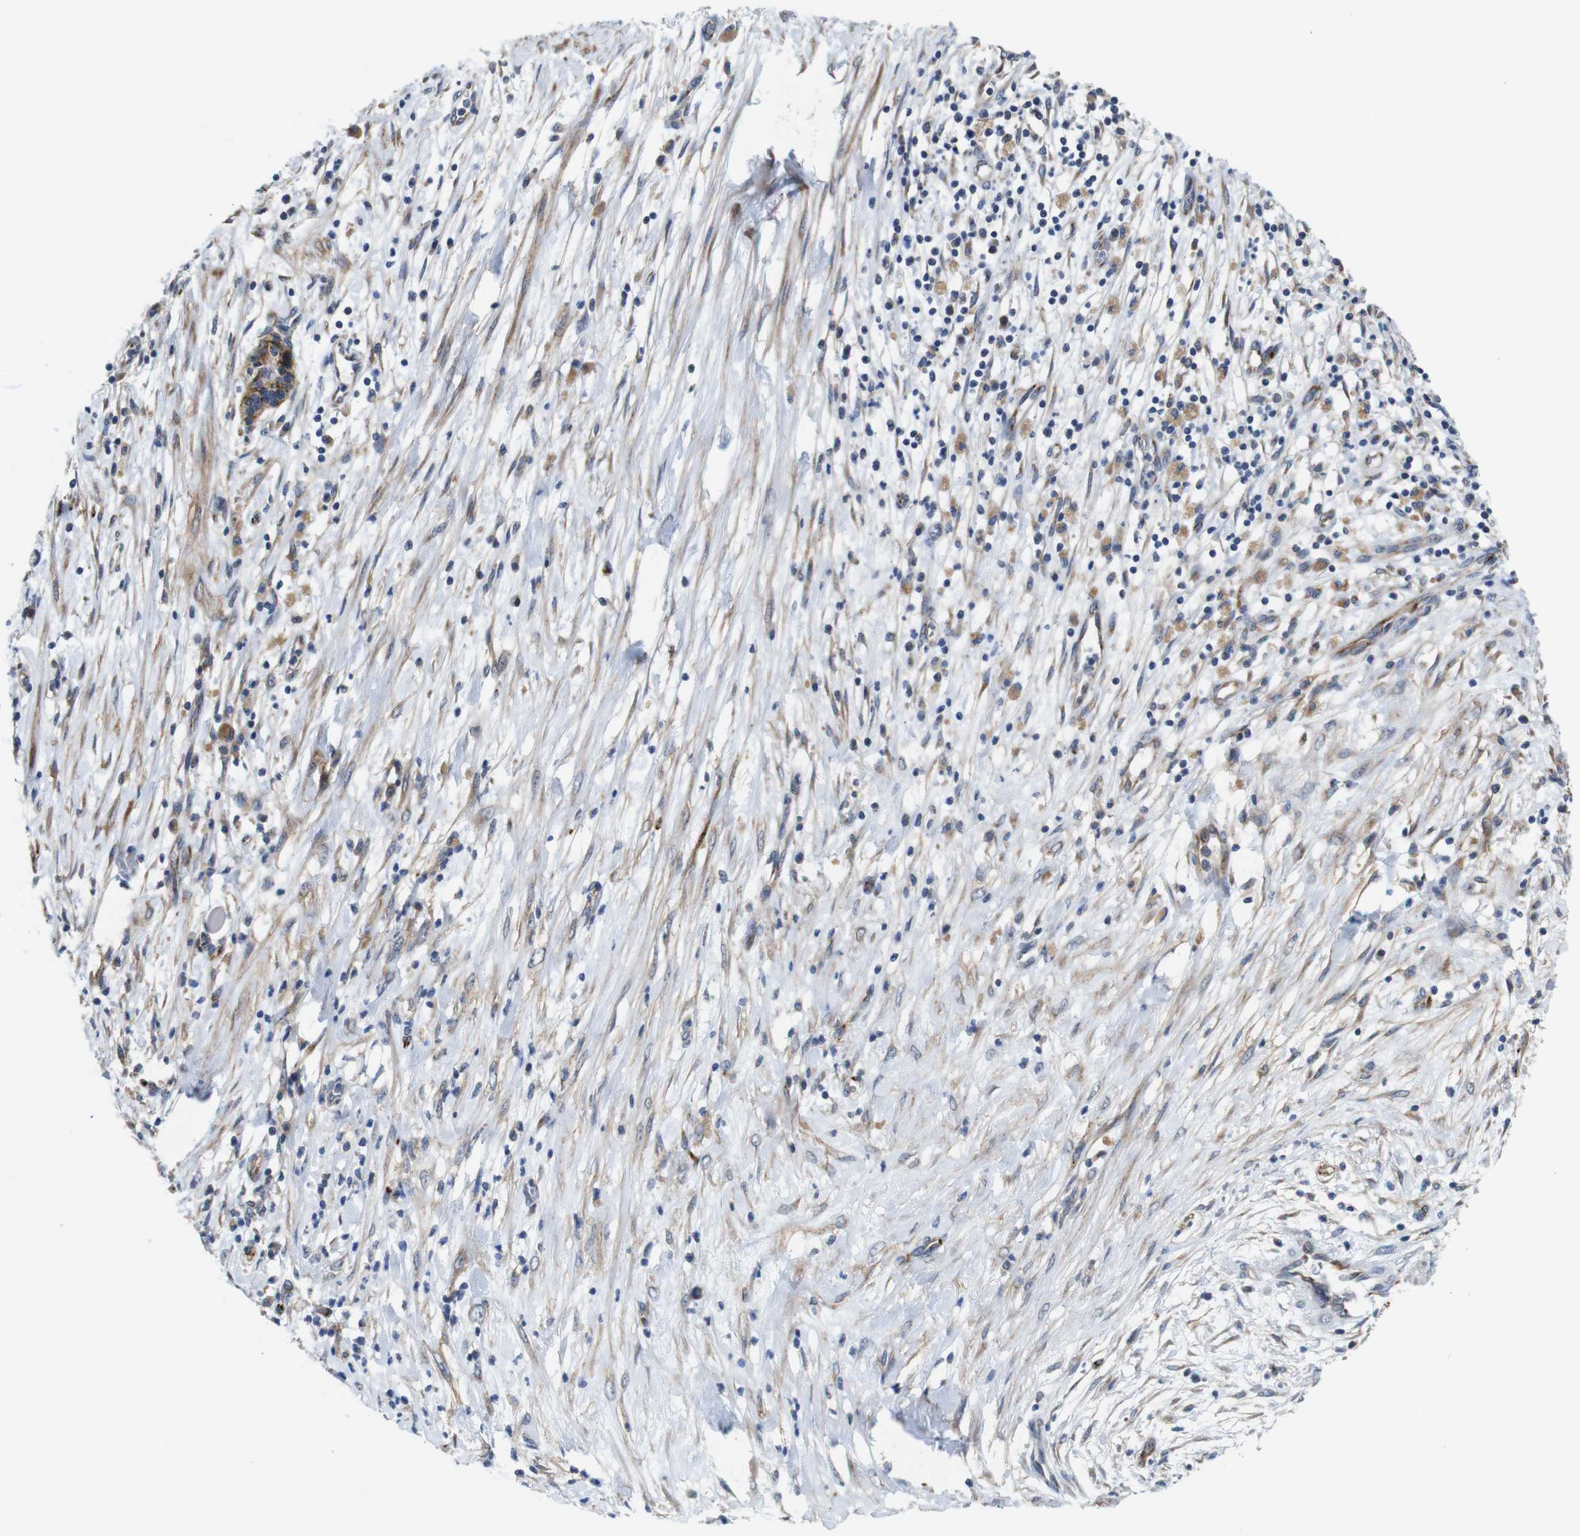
{"staining": {"intensity": "strong", "quantity": ">75%", "location": "cytoplasmic/membranous"}, "tissue": "pancreatic cancer", "cell_type": "Tumor cells", "image_type": "cancer", "snomed": [{"axis": "morphology", "description": "Adenocarcinoma, NOS"}, {"axis": "topography", "description": "Pancreas"}], "caption": "Brown immunohistochemical staining in pancreatic cancer exhibits strong cytoplasmic/membranous expression in approximately >75% of tumor cells.", "gene": "EFCAB14", "patient": {"sex": "female", "age": 75}}